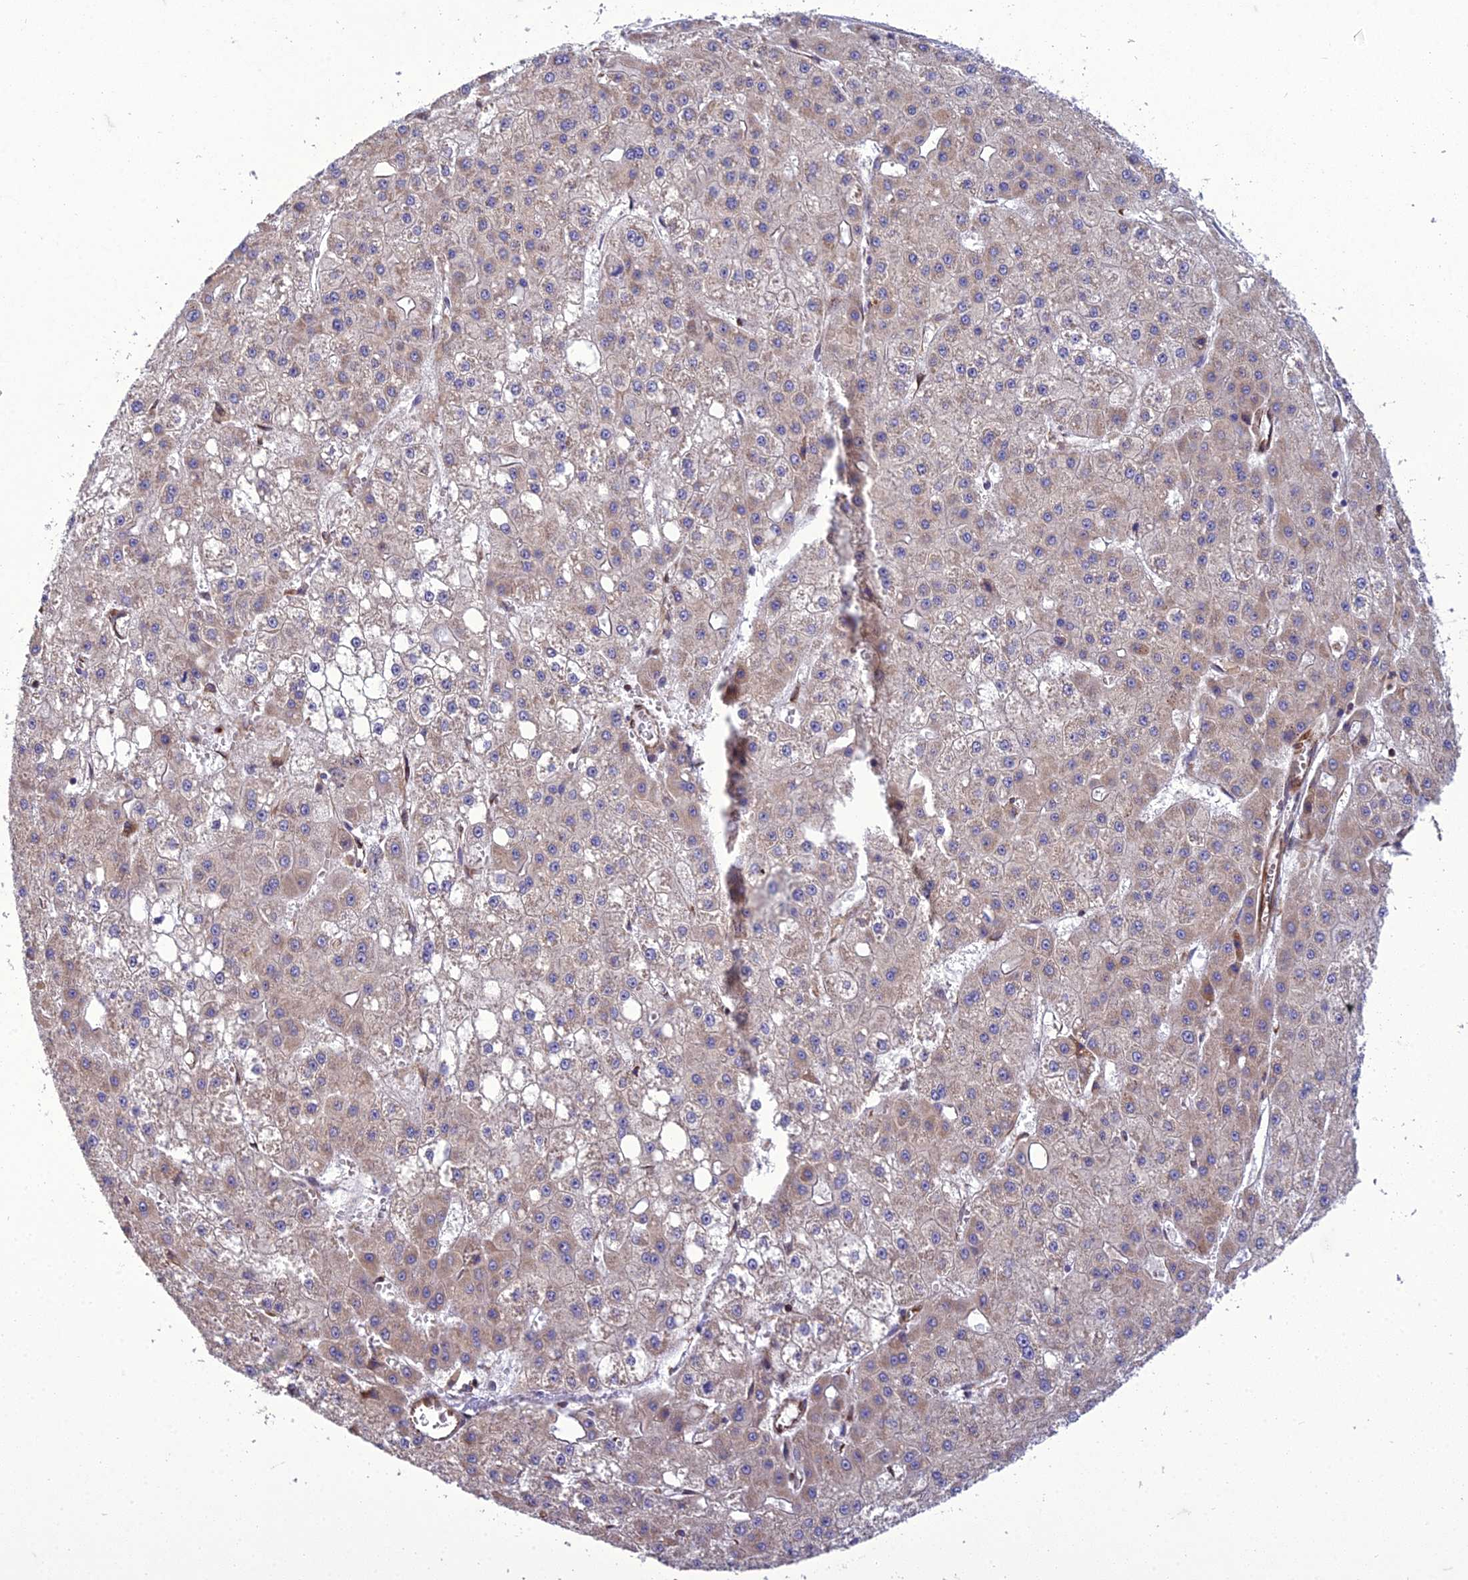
{"staining": {"intensity": "moderate", "quantity": "<25%", "location": "cytoplasmic/membranous"}, "tissue": "liver cancer", "cell_type": "Tumor cells", "image_type": "cancer", "snomed": [{"axis": "morphology", "description": "Carcinoma, Hepatocellular, NOS"}, {"axis": "topography", "description": "Liver"}], "caption": "Immunohistochemistry (IHC) image of human liver hepatocellular carcinoma stained for a protein (brown), which reveals low levels of moderate cytoplasmic/membranous positivity in about <25% of tumor cells.", "gene": "GIMAP1", "patient": {"sex": "male", "age": 47}}